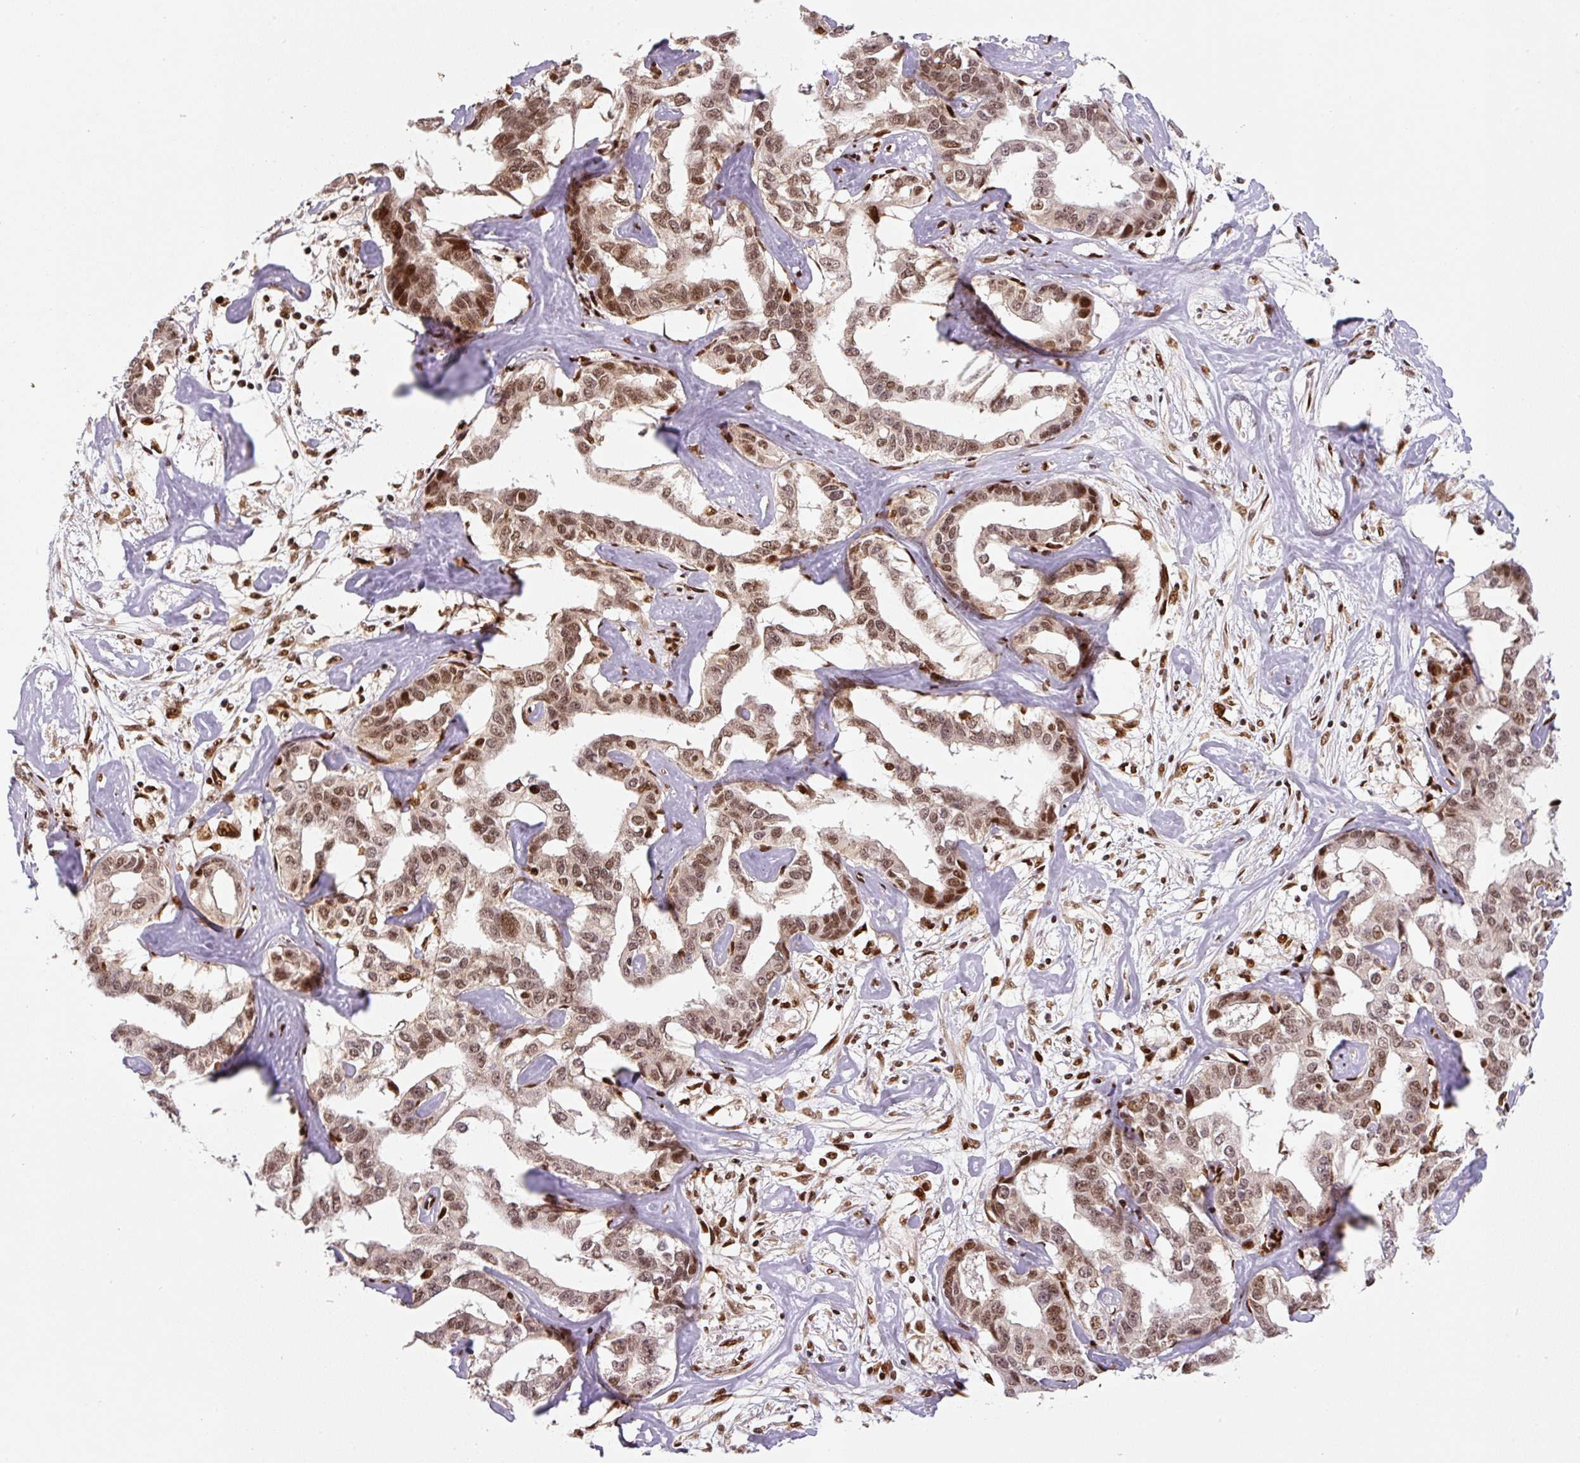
{"staining": {"intensity": "moderate", "quantity": ">75%", "location": "nuclear"}, "tissue": "liver cancer", "cell_type": "Tumor cells", "image_type": "cancer", "snomed": [{"axis": "morphology", "description": "Cholangiocarcinoma"}, {"axis": "topography", "description": "Liver"}], "caption": "Liver cholangiocarcinoma was stained to show a protein in brown. There is medium levels of moderate nuclear positivity in approximately >75% of tumor cells.", "gene": "PYDC2", "patient": {"sex": "male", "age": 59}}